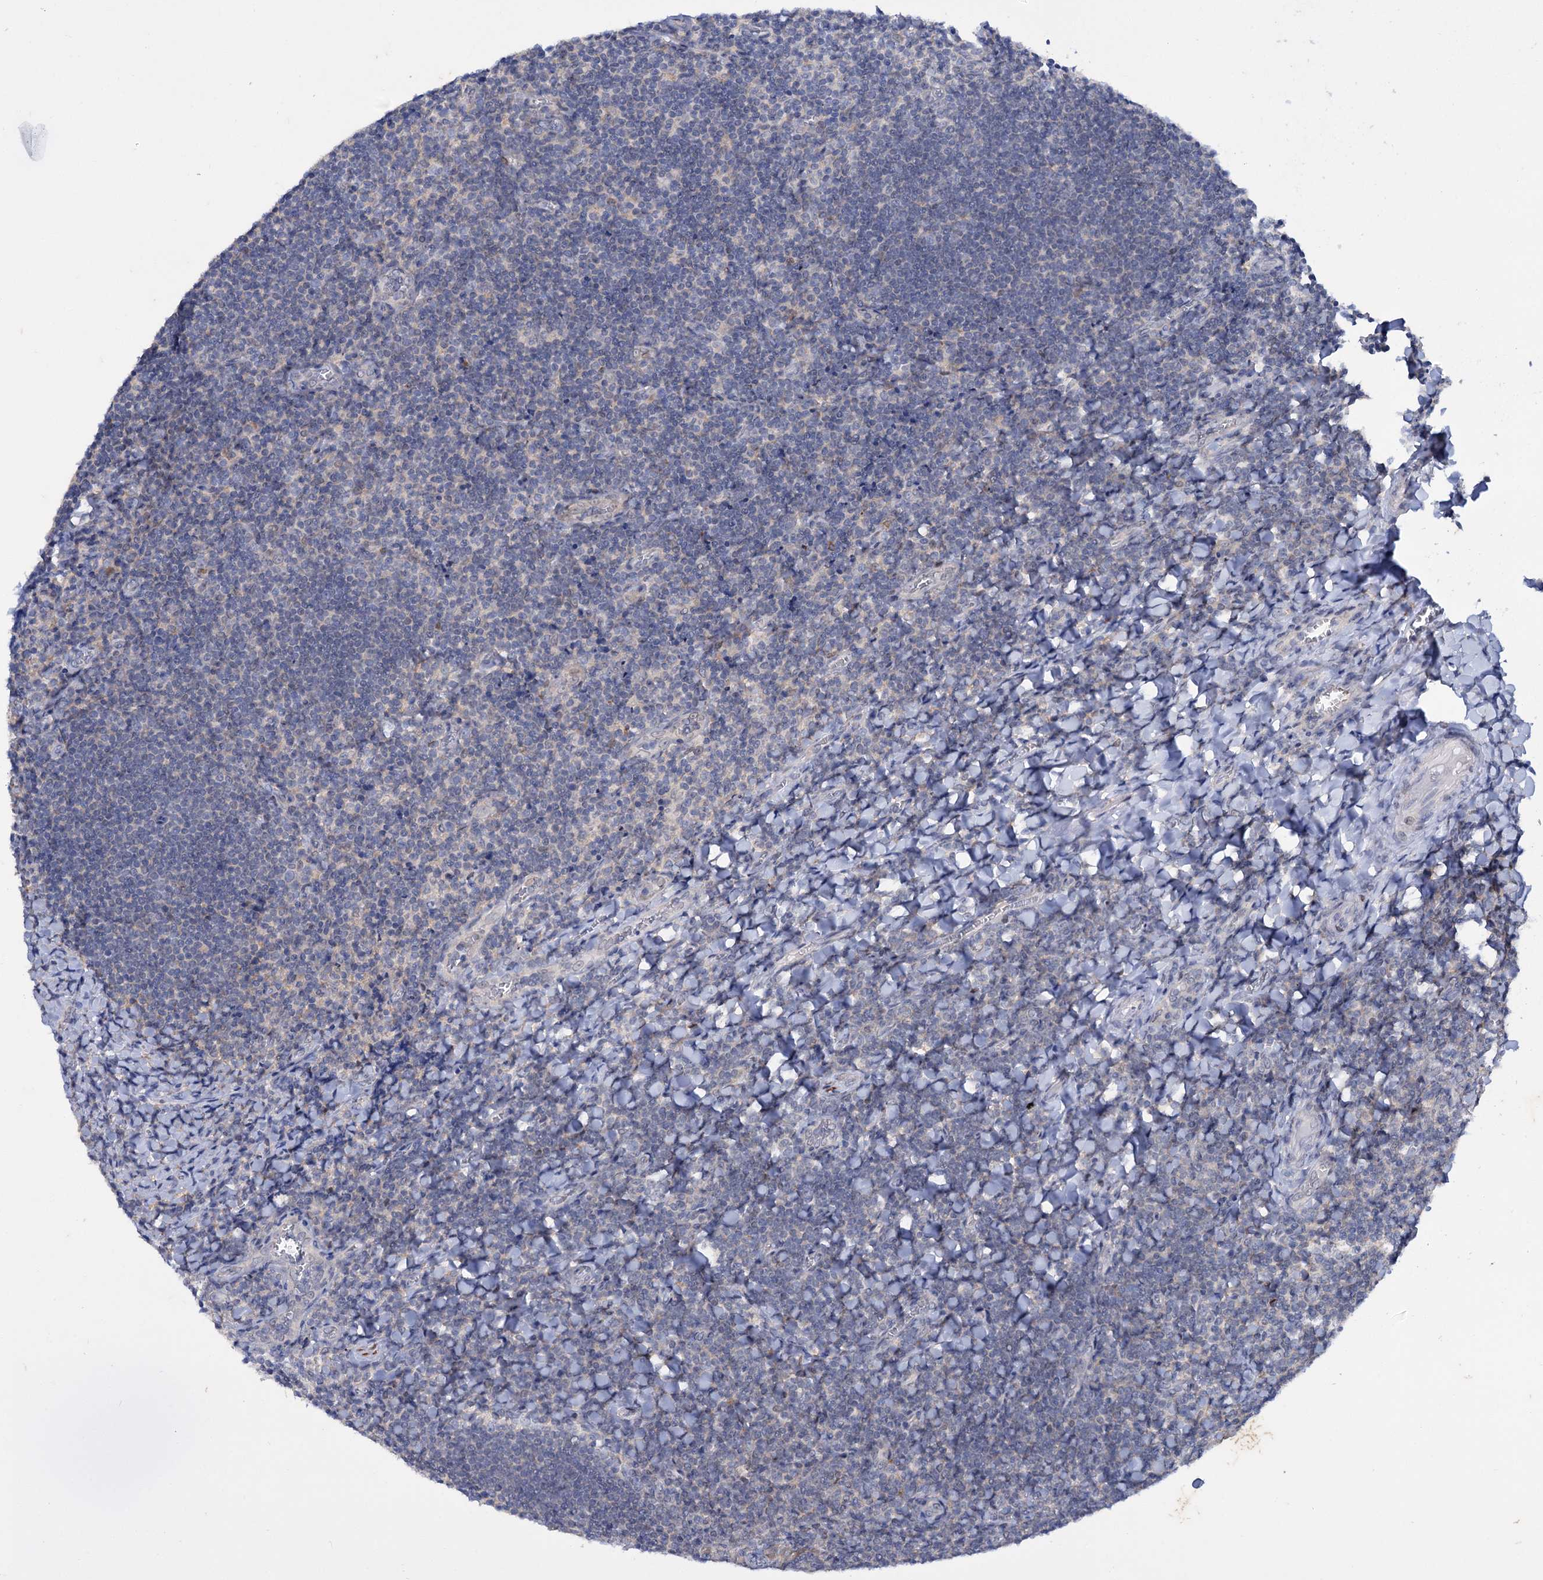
{"staining": {"intensity": "negative", "quantity": "none", "location": "none"}, "tissue": "tonsil", "cell_type": "Germinal center cells", "image_type": "normal", "snomed": [{"axis": "morphology", "description": "Normal tissue, NOS"}, {"axis": "topography", "description": "Tonsil"}], "caption": "This is a image of immunohistochemistry staining of benign tonsil, which shows no positivity in germinal center cells. (DAB IHC, high magnification).", "gene": "MID1IP1", "patient": {"sex": "male", "age": 27}}